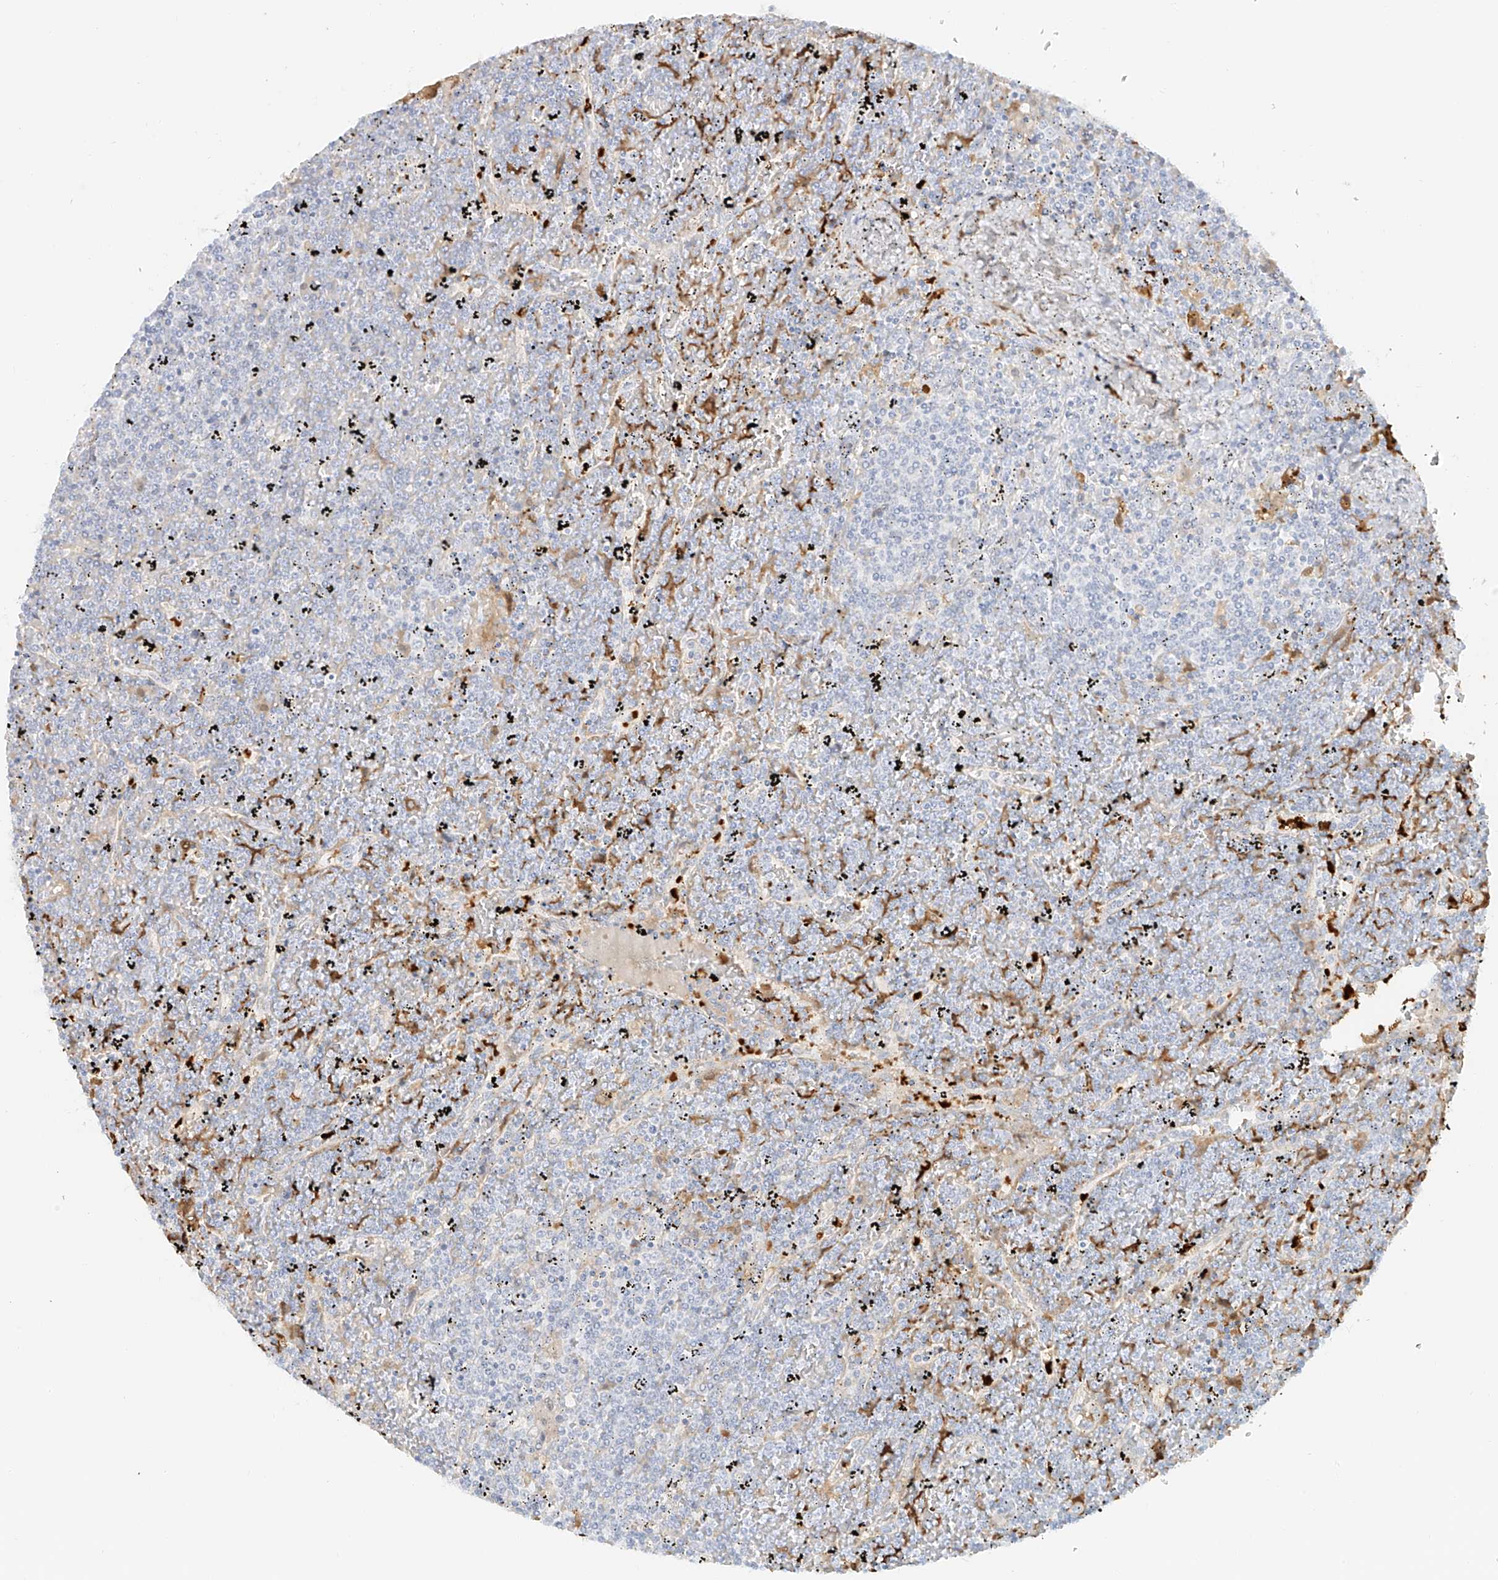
{"staining": {"intensity": "negative", "quantity": "none", "location": "none"}, "tissue": "lymphoma", "cell_type": "Tumor cells", "image_type": "cancer", "snomed": [{"axis": "morphology", "description": "Malignant lymphoma, non-Hodgkin's type, Low grade"}, {"axis": "topography", "description": "Spleen"}], "caption": "A high-resolution photomicrograph shows IHC staining of malignant lymphoma, non-Hodgkin's type (low-grade), which exhibits no significant expression in tumor cells. (Brightfield microscopy of DAB IHC at high magnification).", "gene": "UPK1B", "patient": {"sex": "female", "age": 19}}